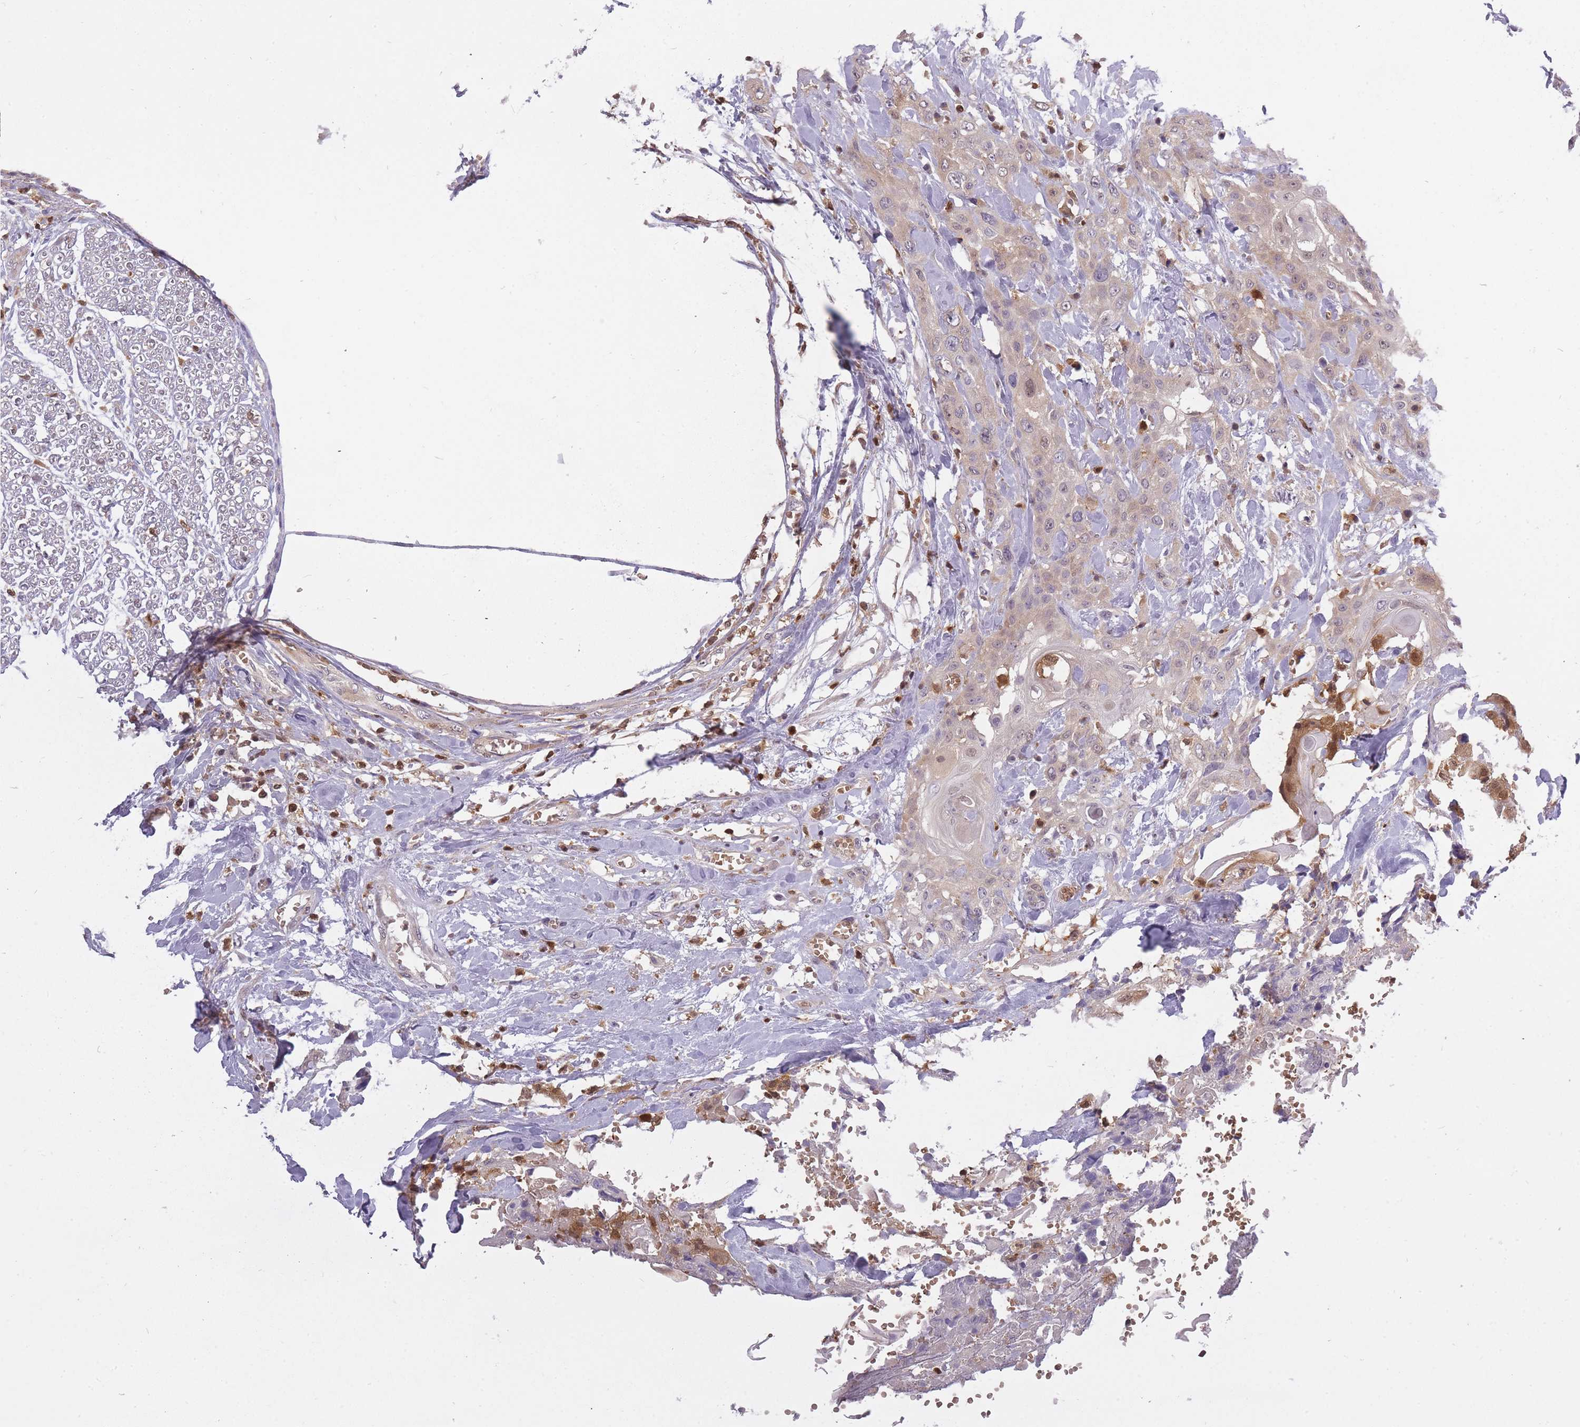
{"staining": {"intensity": "weak", "quantity": "25%-75%", "location": "cytoplasmic/membranous,nuclear"}, "tissue": "head and neck cancer", "cell_type": "Tumor cells", "image_type": "cancer", "snomed": [{"axis": "morphology", "description": "Squamous cell carcinoma, NOS"}, {"axis": "topography", "description": "Head-Neck"}], "caption": "This image demonstrates squamous cell carcinoma (head and neck) stained with IHC to label a protein in brown. The cytoplasmic/membranous and nuclear of tumor cells show weak positivity for the protein. Nuclei are counter-stained blue.", "gene": "CXorf38", "patient": {"sex": "female", "age": 43}}